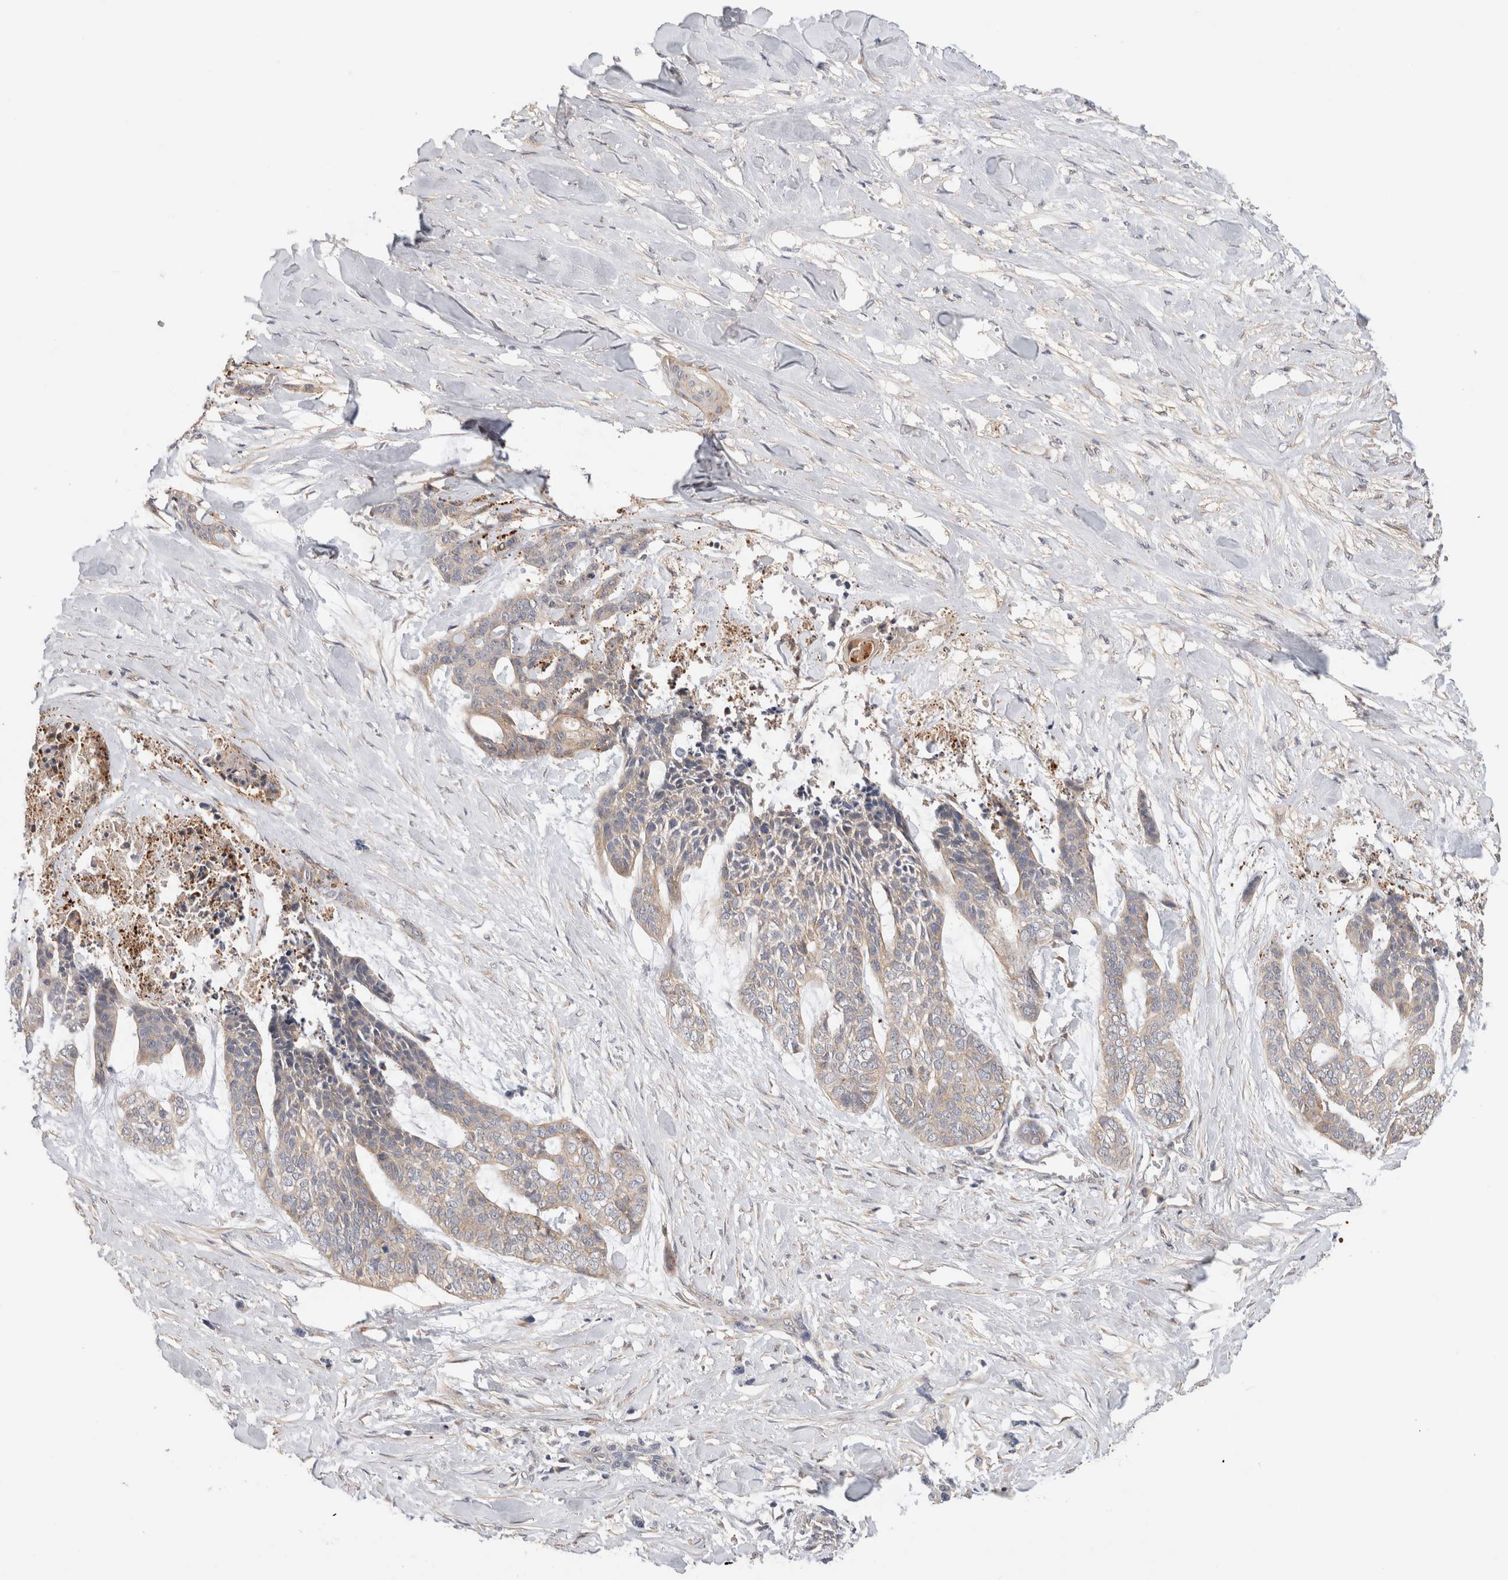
{"staining": {"intensity": "weak", "quantity": "25%-75%", "location": "cytoplasmic/membranous"}, "tissue": "skin cancer", "cell_type": "Tumor cells", "image_type": "cancer", "snomed": [{"axis": "morphology", "description": "Basal cell carcinoma"}, {"axis": "topography", "description": "Skin"}], "caption": "Protein positivity by immunohistochemistry (IHC) demonstrates weak cytoplasmic/membranous expression in about 25%-75% of tumor cells in skin cancer.", "gene": "SGK3", "patient": {"sex": "female", "age": 64}}